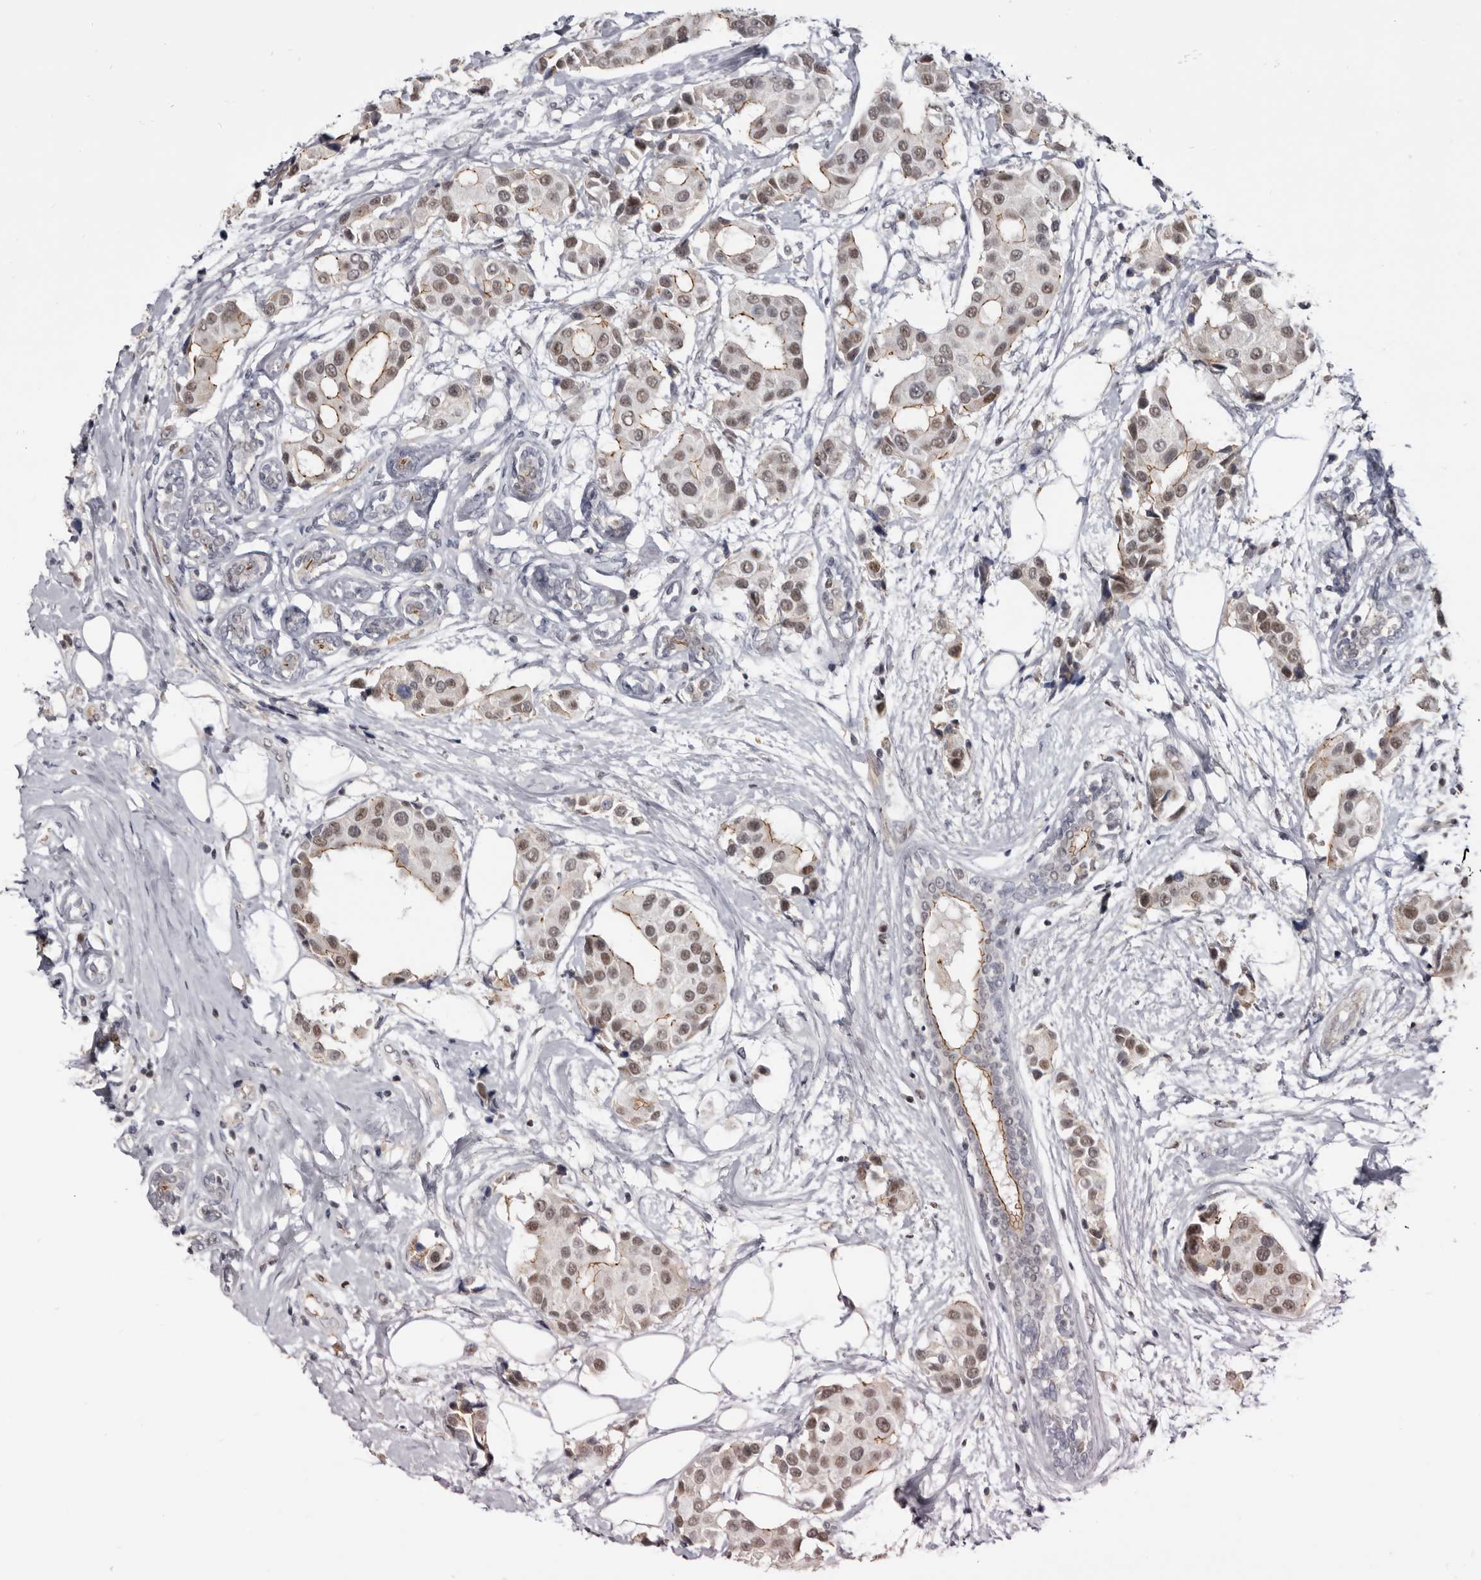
{"staining": {"intensity": "moderate", "quantity": ">75%", "location": "cytoplasmic/membranous,nuclear"}, "tissue": "breast cancer", "cell_type": "Tumor cells", "image_type": "cancer", "snomed": [{"axis": "morphology", "description": "Normal tissue, NOS"}, {"axis": "morphology", "description": "Duct carcinoma"}, {"axis": "topography", "description": "Breast"}], "caption": "Immunohistochemical staining of breast cancer exhibits medium levels of moderate cytoplasmic/membranous and nuclear positivity in approximately >75% of tumor cells. (Stains: DAB (3,3'-diaminobenzidine) in brown, nuclei in blue, Microscopy: brightfield microscopy at high magnification).", "gene": "CGN", "patient": {"sex": "female", "age": 39}}